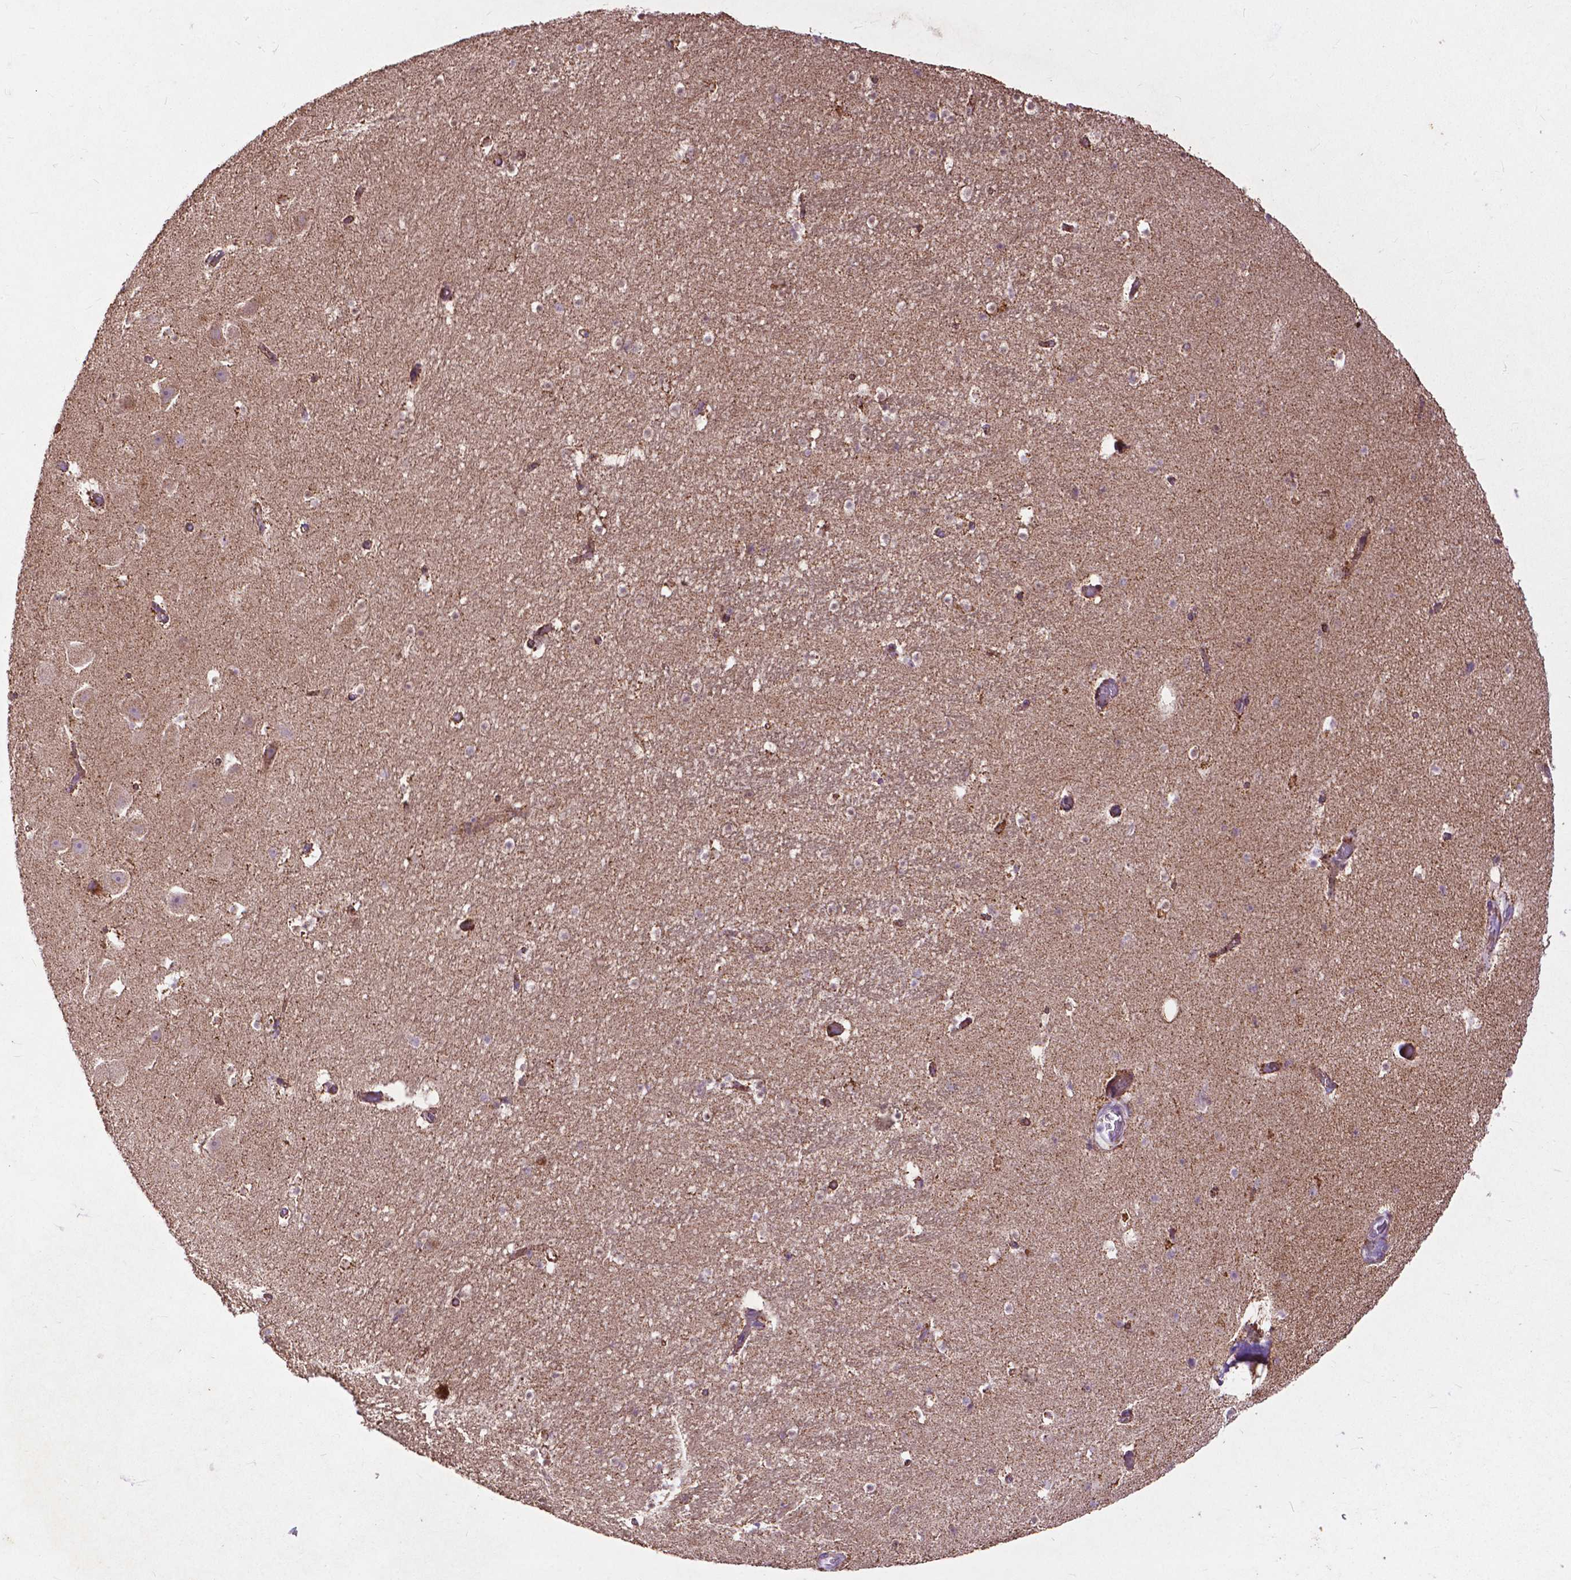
{"staining": {"intensity": "moderate", "quantity": "<25%", "location": "cytoplasmic/membranous"}, "tissue": "hippocampus", "cell_type": "Glial cells", "image_type": "normal", "snomed": [{"axis": "morphology", "description": "Normal tissue, NOS"}, {"axis": "topography", "description": "Hippocampus"}], "caption": "A brown stain labels moderate cytoplasmic/membranous expression of a protein in glial cells of benign hippocampus.", "gene": "THEGL", "patient": {"sex": "male", "age": 26}}